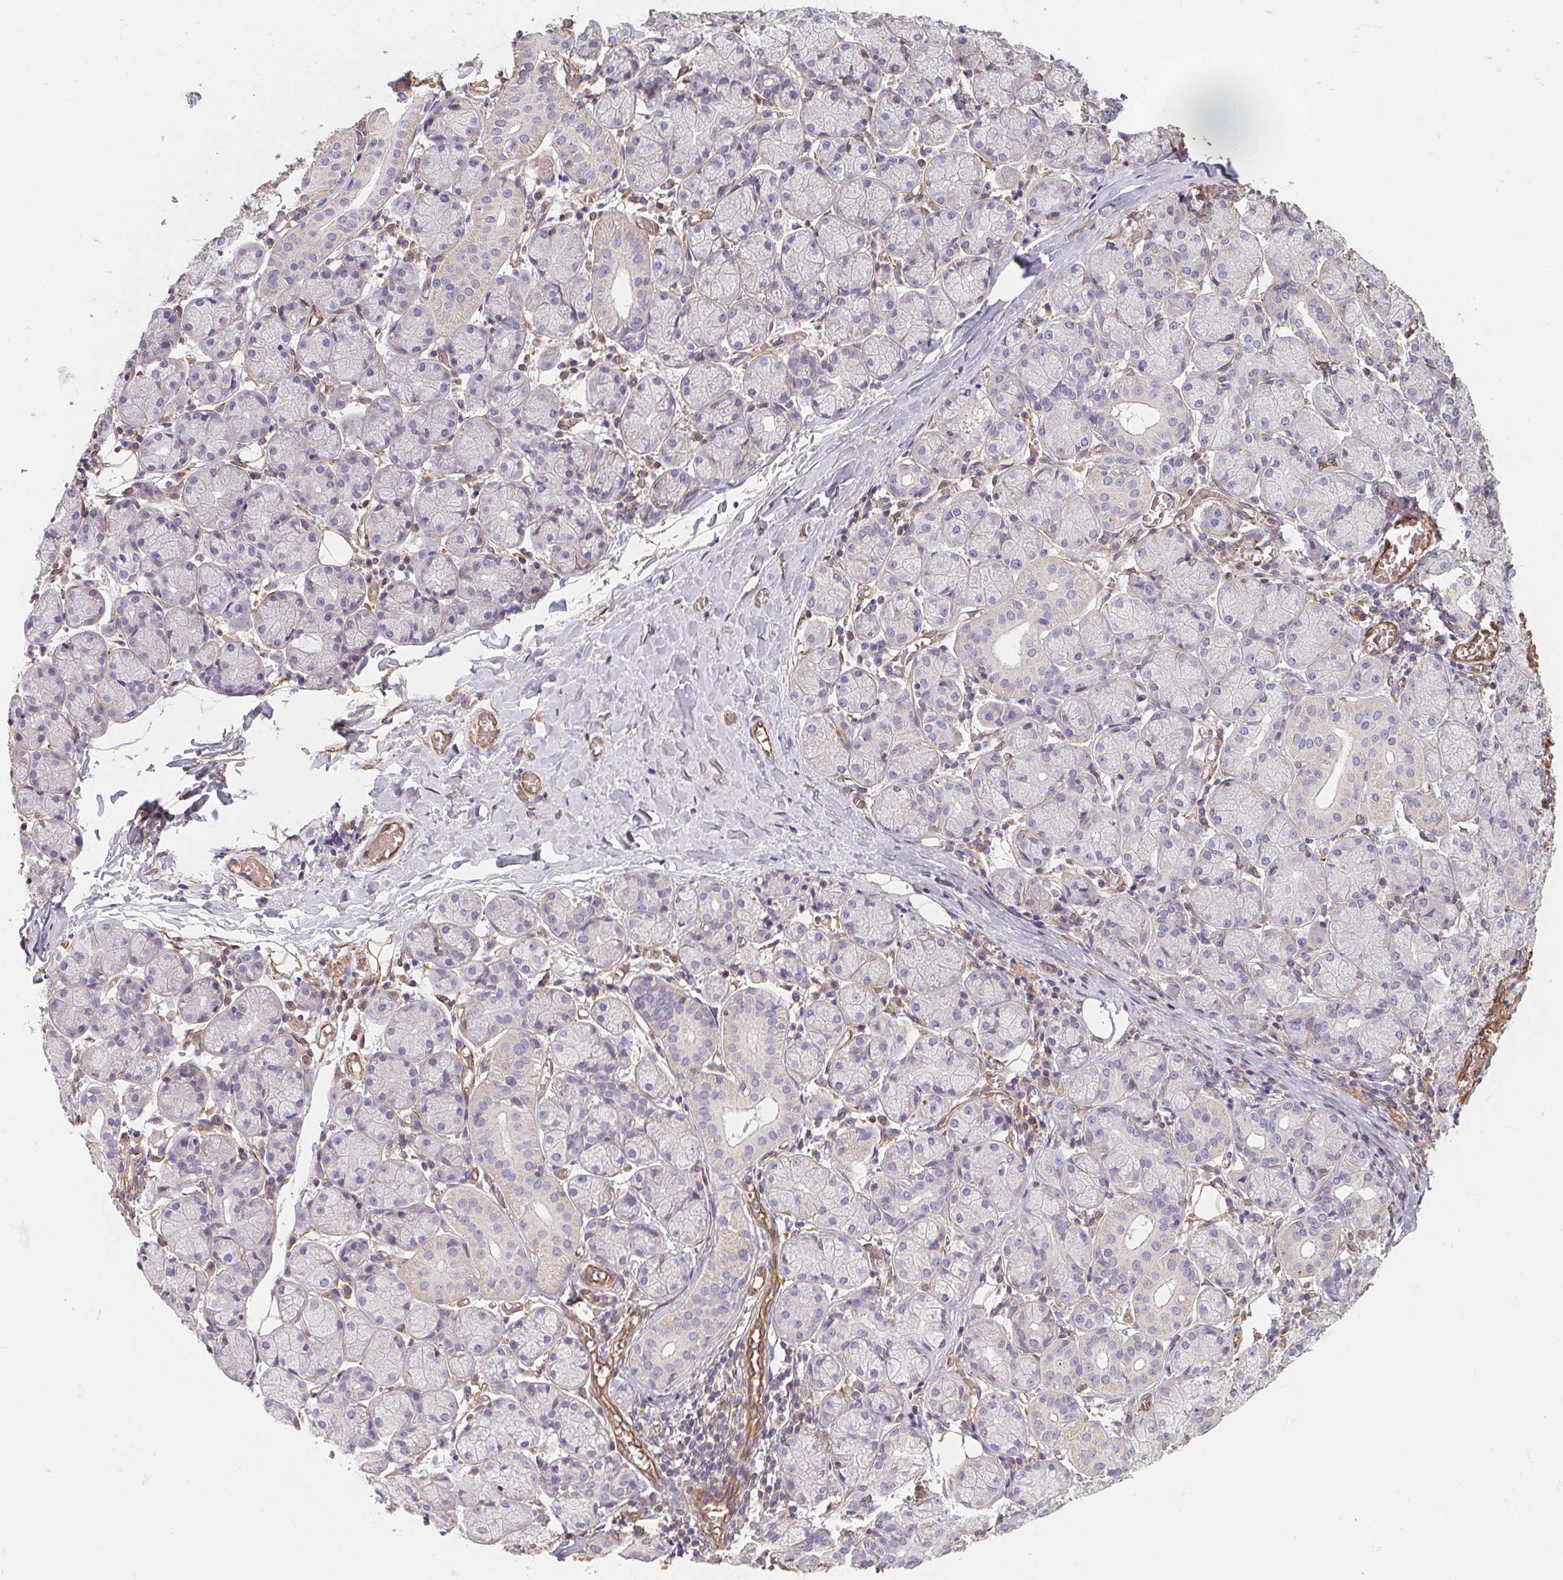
{"staining": {"intensity": "negative", "quantity": "none", "location": "none"}, "tissue": "salivary gland", "cell_type": "Glandular cells", "image_type": "normal", "snomed": [{"axis": "morphology", "description": "Normal tissue, NOS"}, {"axis": "topography", "description": "Salivary gland"}, {"axis": "topography", "description": "Peripheral nerve tissue"}], "caption": "There is no significant positivity in glandular cells of salivary gland. Brightfield microscopy of immunohistochemistry (IHC) stained with DAB (3,3'-diaminobenzidine) (brown) and hematoxylin (blue), captured at high magnification.", "gene": "TBKBP1", "patient": {"sex": "female", "age": 24}}